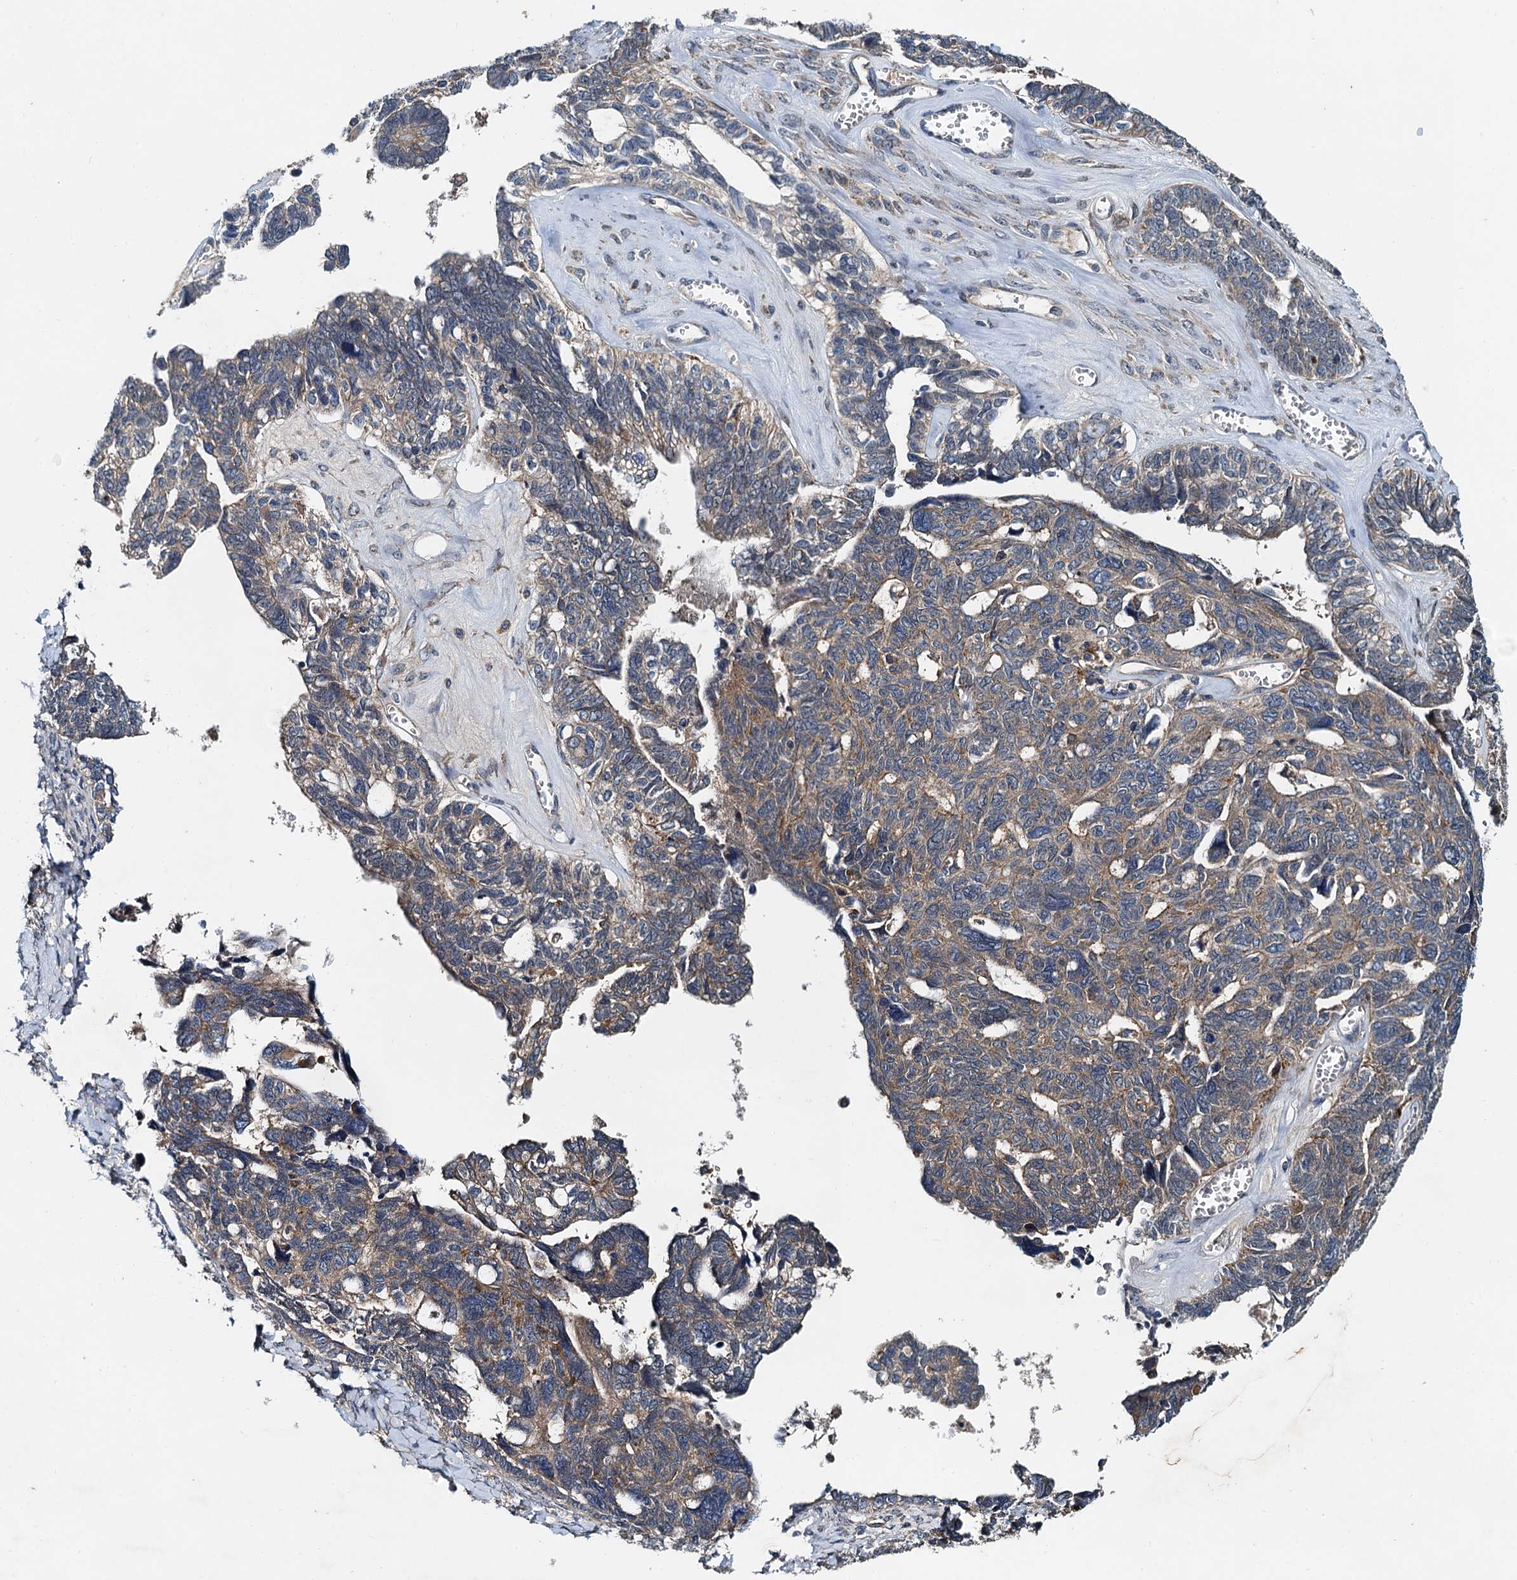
{"staining": {"intensity": "weak", "quantity": "25%-75%", "location": "cytoplasmic/membranous"}, "tissue": "ovarian cancer", "cell_type": "Tumor cells", "image_type": "cancer", "snomed": [{"axis": "morphology", "description": "Cystadenocarcinoma, serous, NOS"}, {"axis": "topography", "description": "Ovary"}], "caption": "Protein expression analysis of ovarian serous cystadenocarcinoma displays weak cytoplasmic/membranous positivity in approximately 25%-75% of tumor cells.", "gene": "EFL1", "patient": {"sex": "female", "age": 79}}